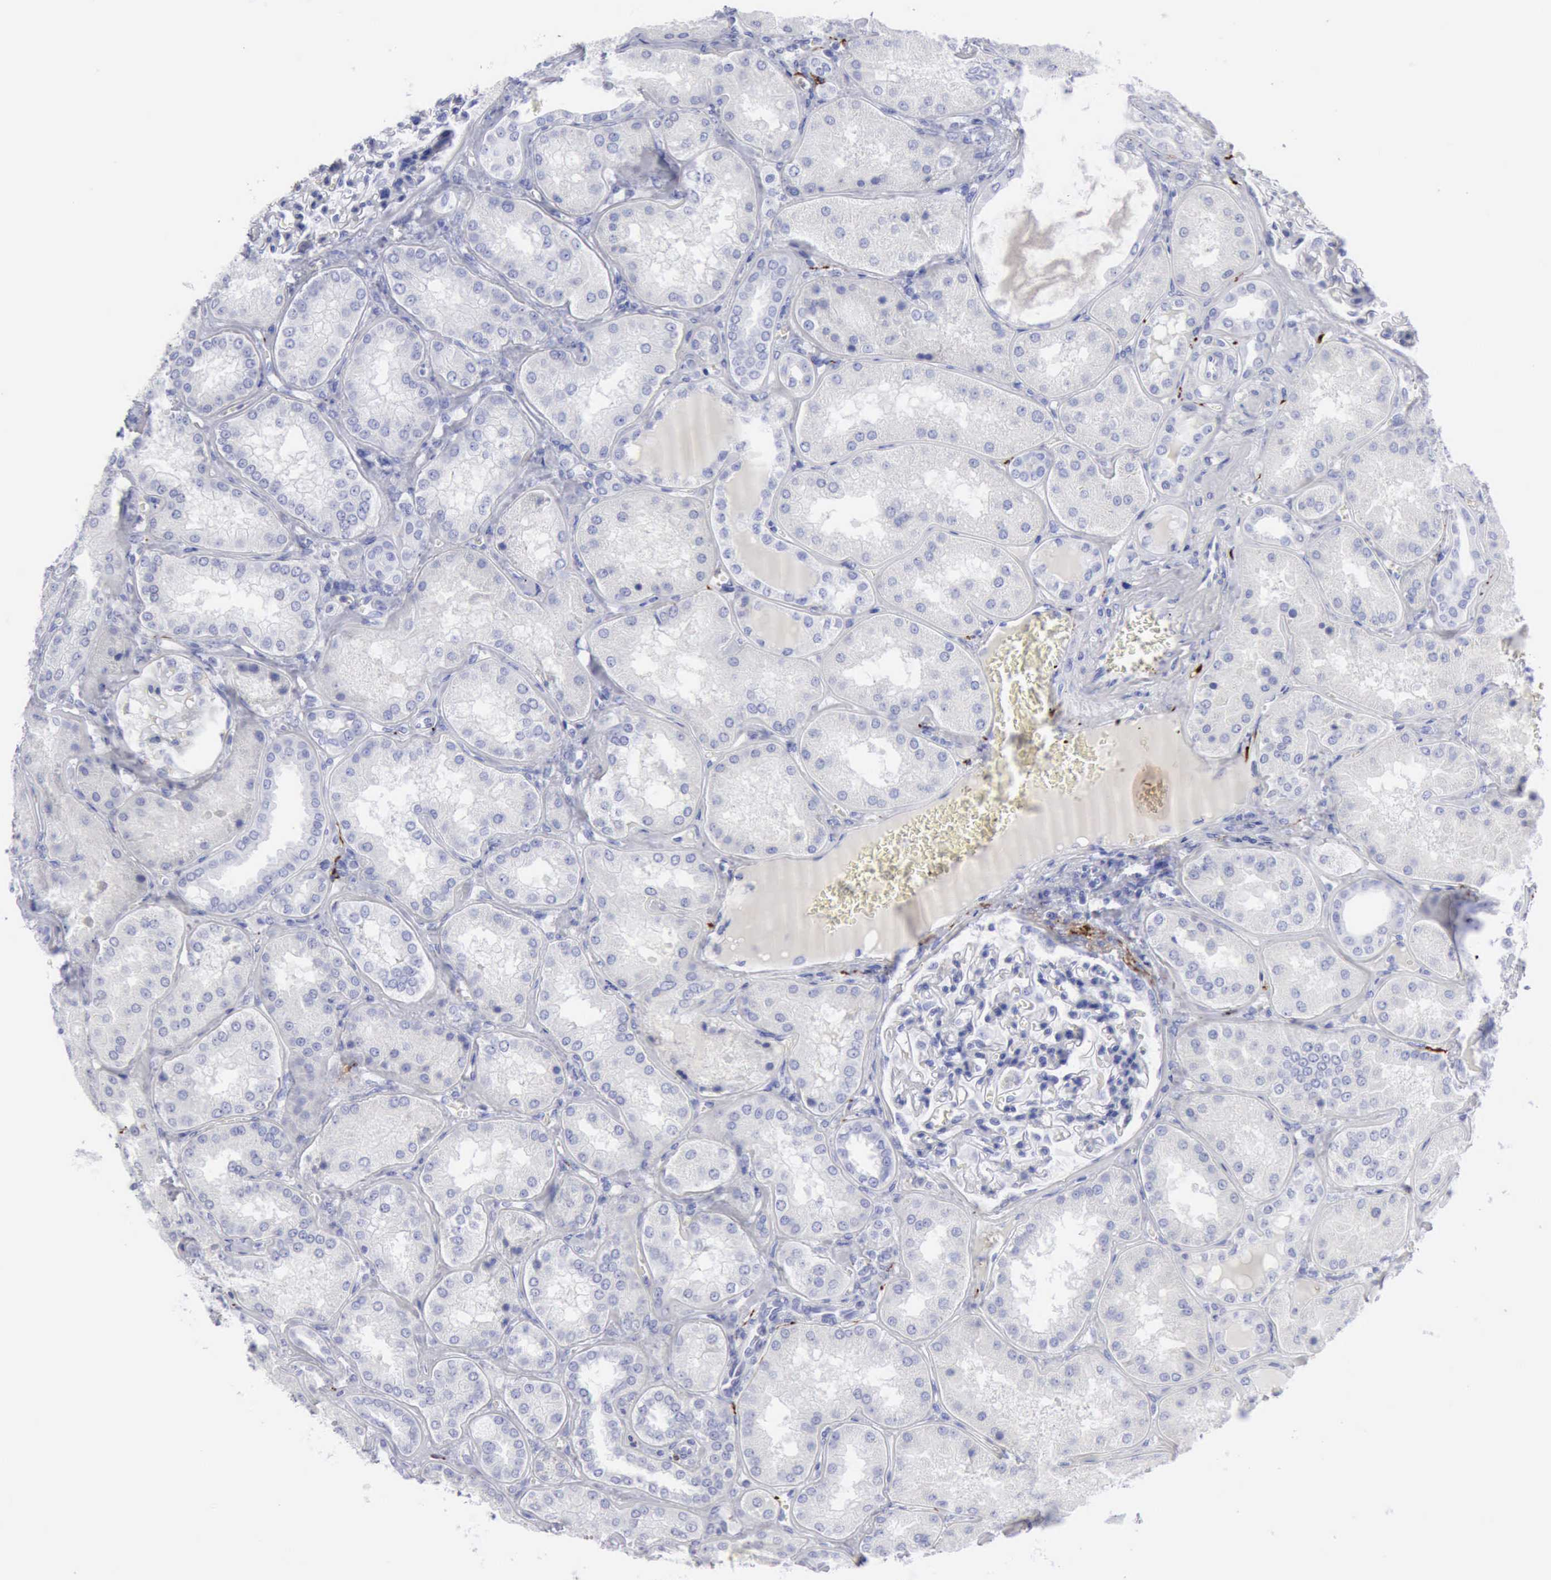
{"staining": {"intensity": "negative", "quantity": "none", "location": "none"}, "tissue": "kidney", "cell_type": "Cells in glomeruli", "image_type": "normal", "snomed": [{"axis": "morphology", "description": "Normal tissue, NOS"}, {"axis": "topography", "description": "Kidney"}], "caption": "High magnification brightfield microscopy of unremarkable kidney stained with DAB (brown) and counterstained with hematoxylin (blue): cells in glomeruli show no significant staining.", "gene": "NCAM1", "patient": {"sex": "female", "age": 56}}